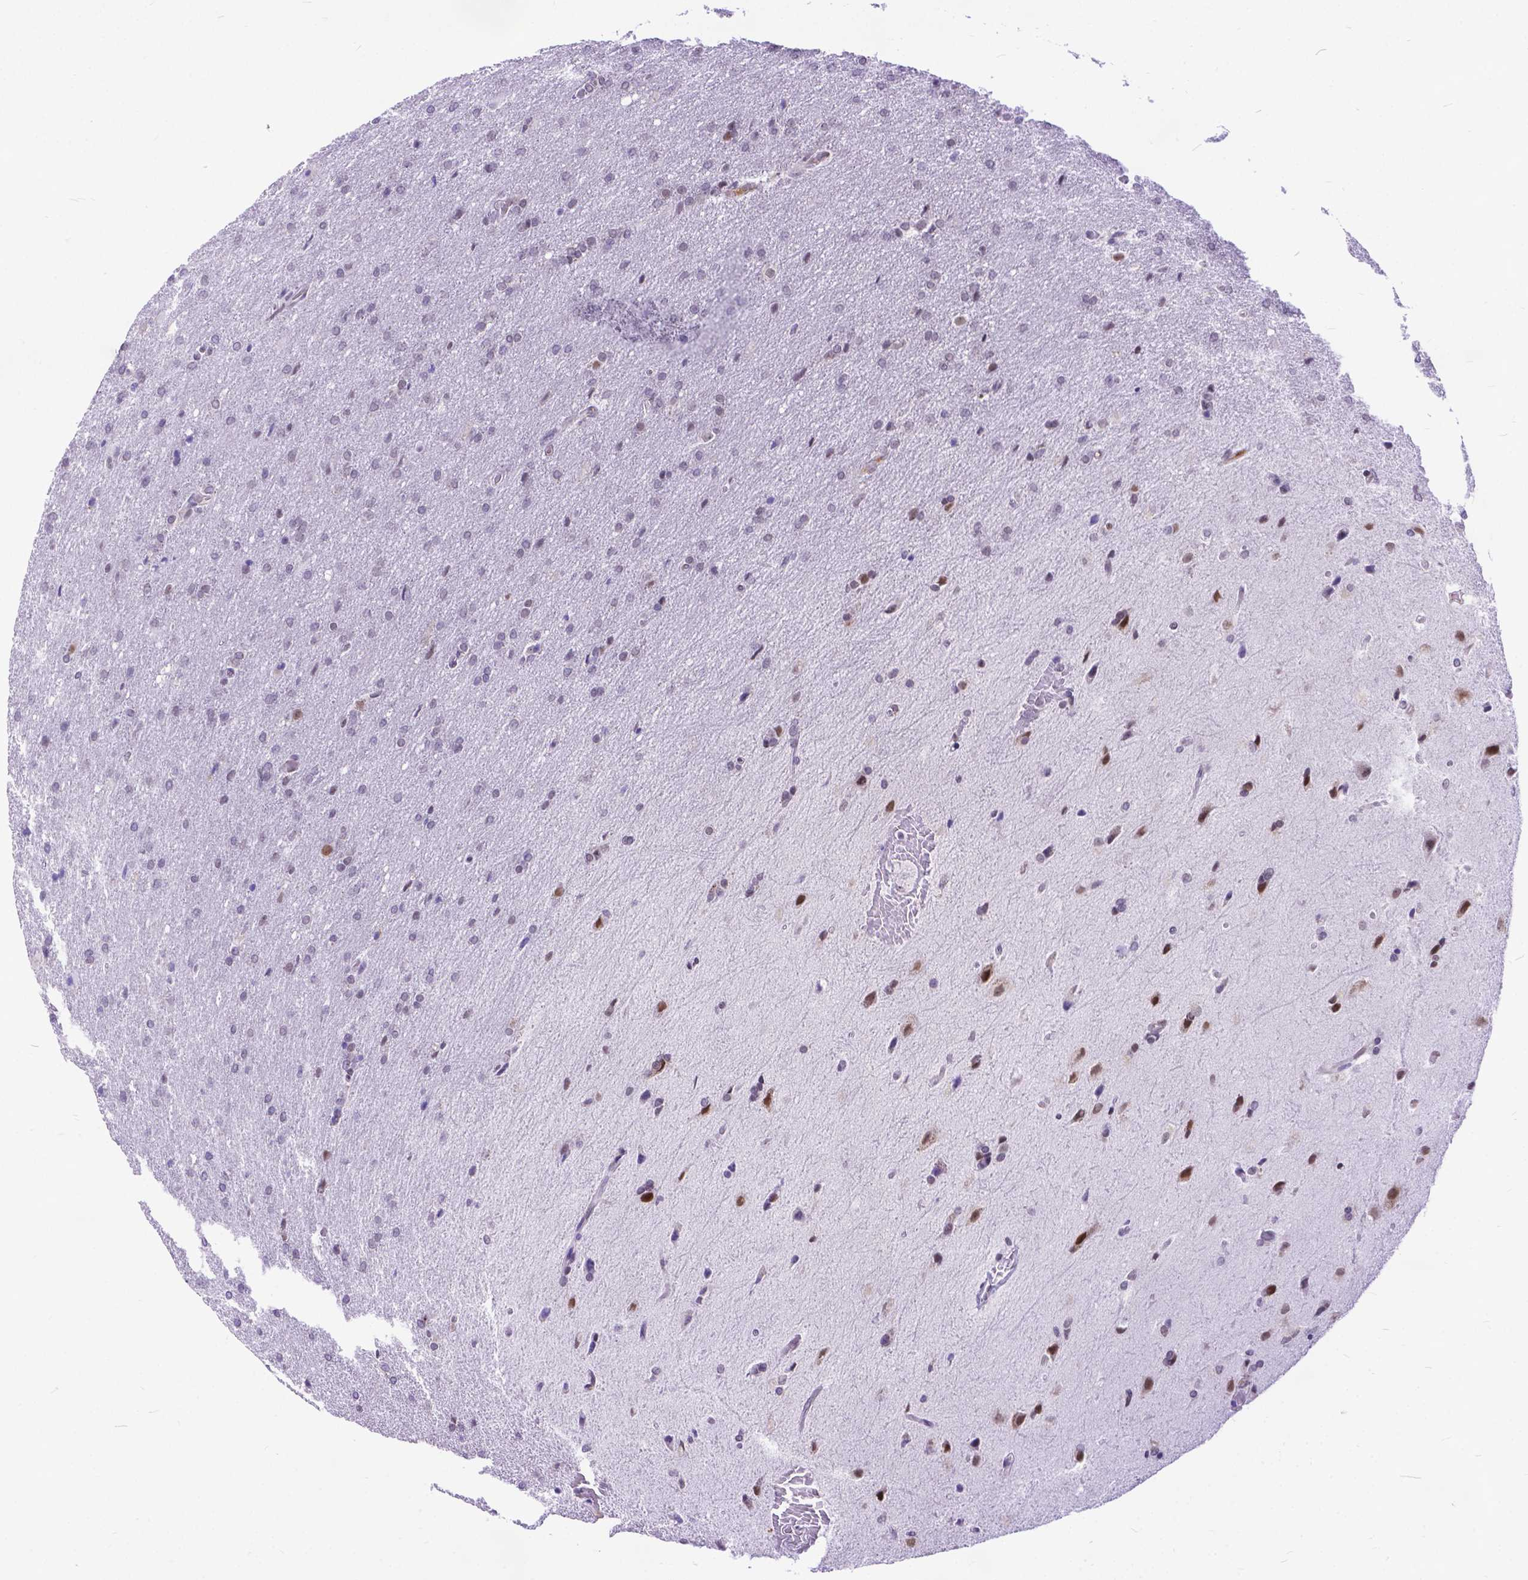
{"staining": {"intensity": "moderate", "quantity": "<25%", "location": "cytoplasmic/membranous,nuclear"}, "tissue": "glioma", "cell_type": "Tumor cells", "image_type": "cancer", "snomed": [{"axis": "morphology", "description": "Glioma, malignant, High grade"}, {"axis": "topography", "description": "Brain"}], "caption": "This image reveals IHC staining of glioma, with low moderate cytoplasmic/membranous and nuclear staining in approximately <25% of tumor cells.", "gene": "FAM124B", "patient": {"sex": "male", "age": 68}}